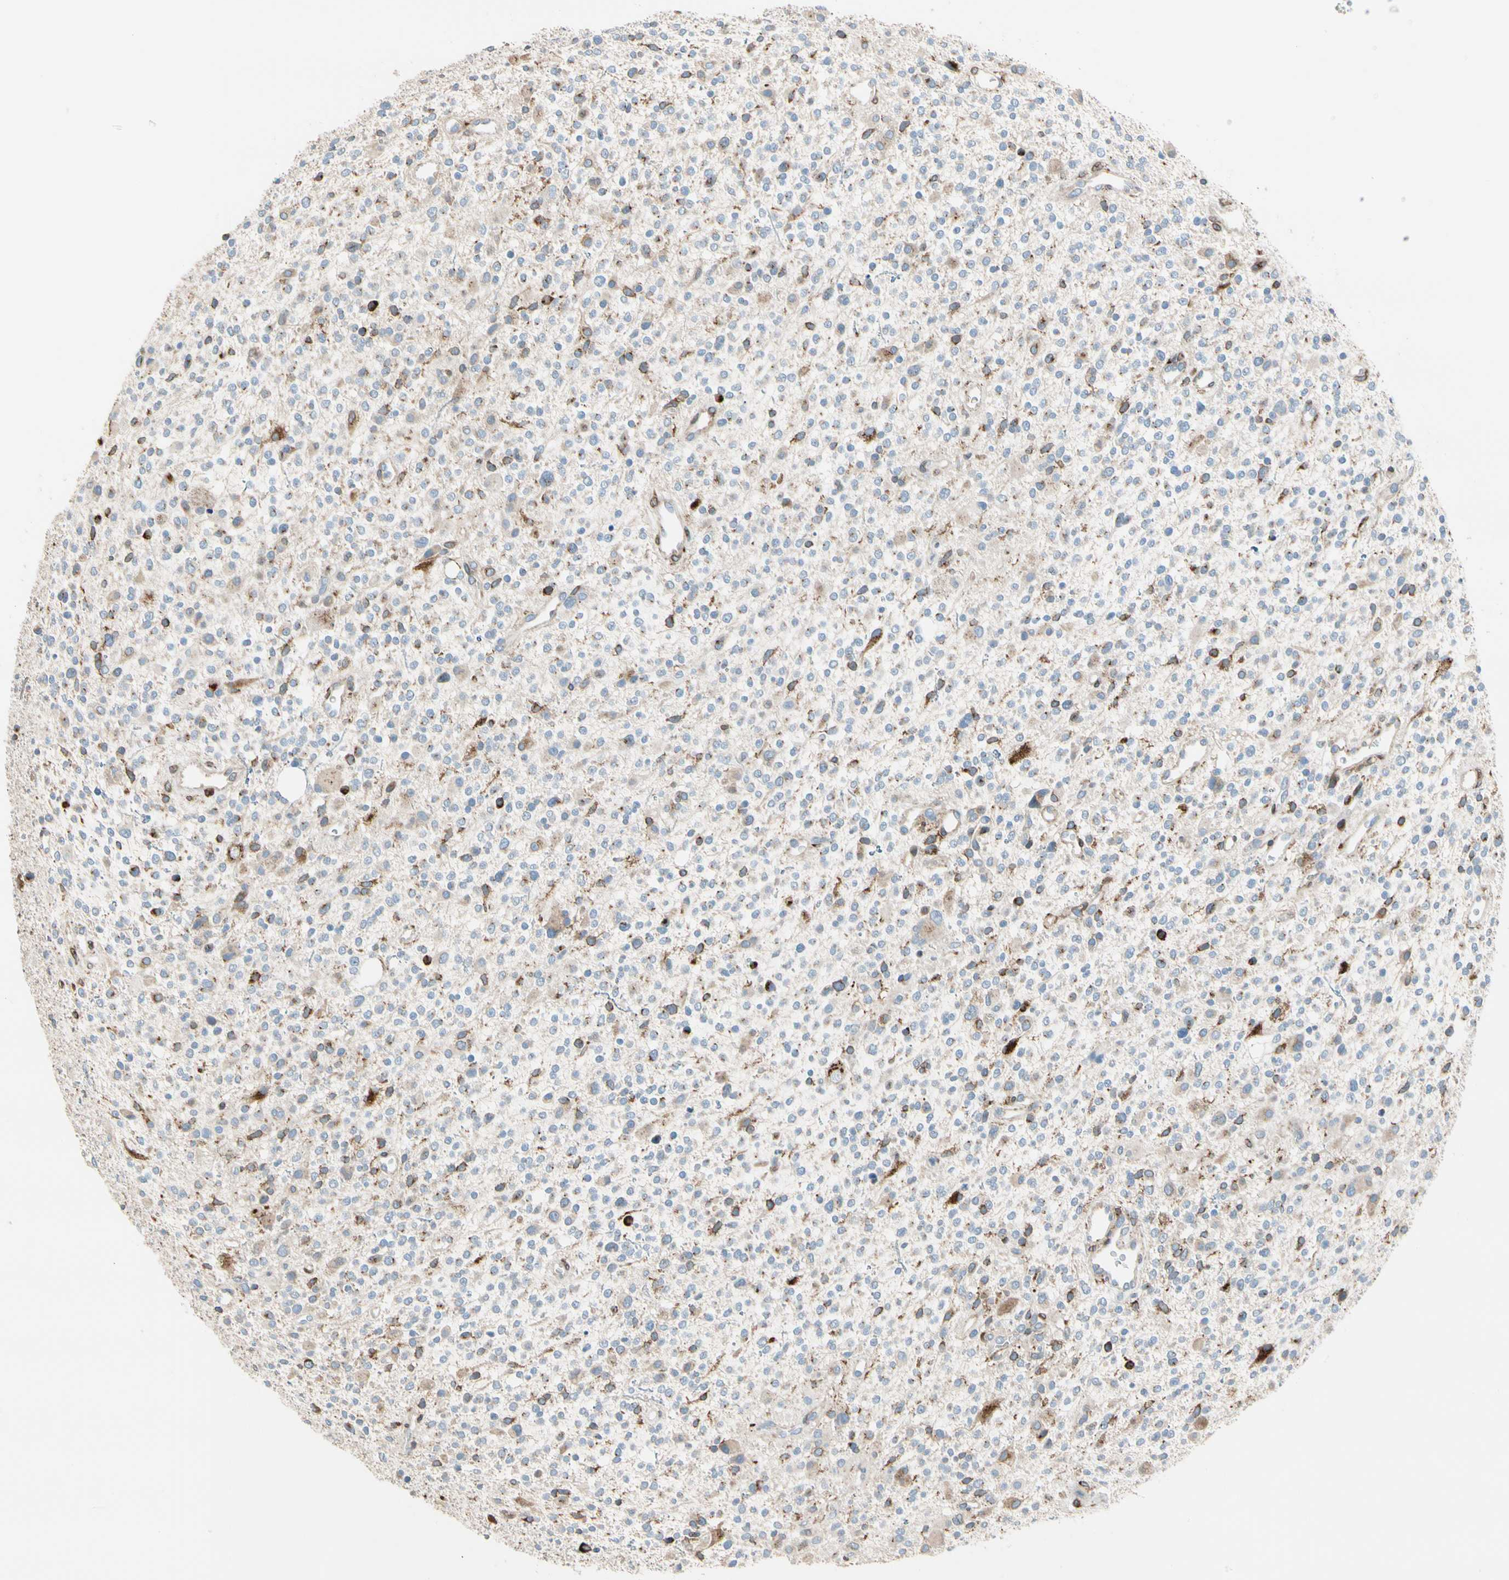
{"staining": {"intensity": "moderate", "quantity": "<25%", "location": "cytoplasmic/membranous"}, "tissue": "glioma", "cell_type": "Tumor cells", "image_type": "cancer", "snomed": [{"axis": "morphology", "description": "Glioma, malignant, High grade"}, {"axis": "topography", "description": "Brain"}], "caption": "Glioma stained with a brown dye exhibits moderate cytoplasmic/membranous positive staining in about <25% of tumor cells.", "gene": "NUCB1", "patient": {"sex": "male", "age": 48}}